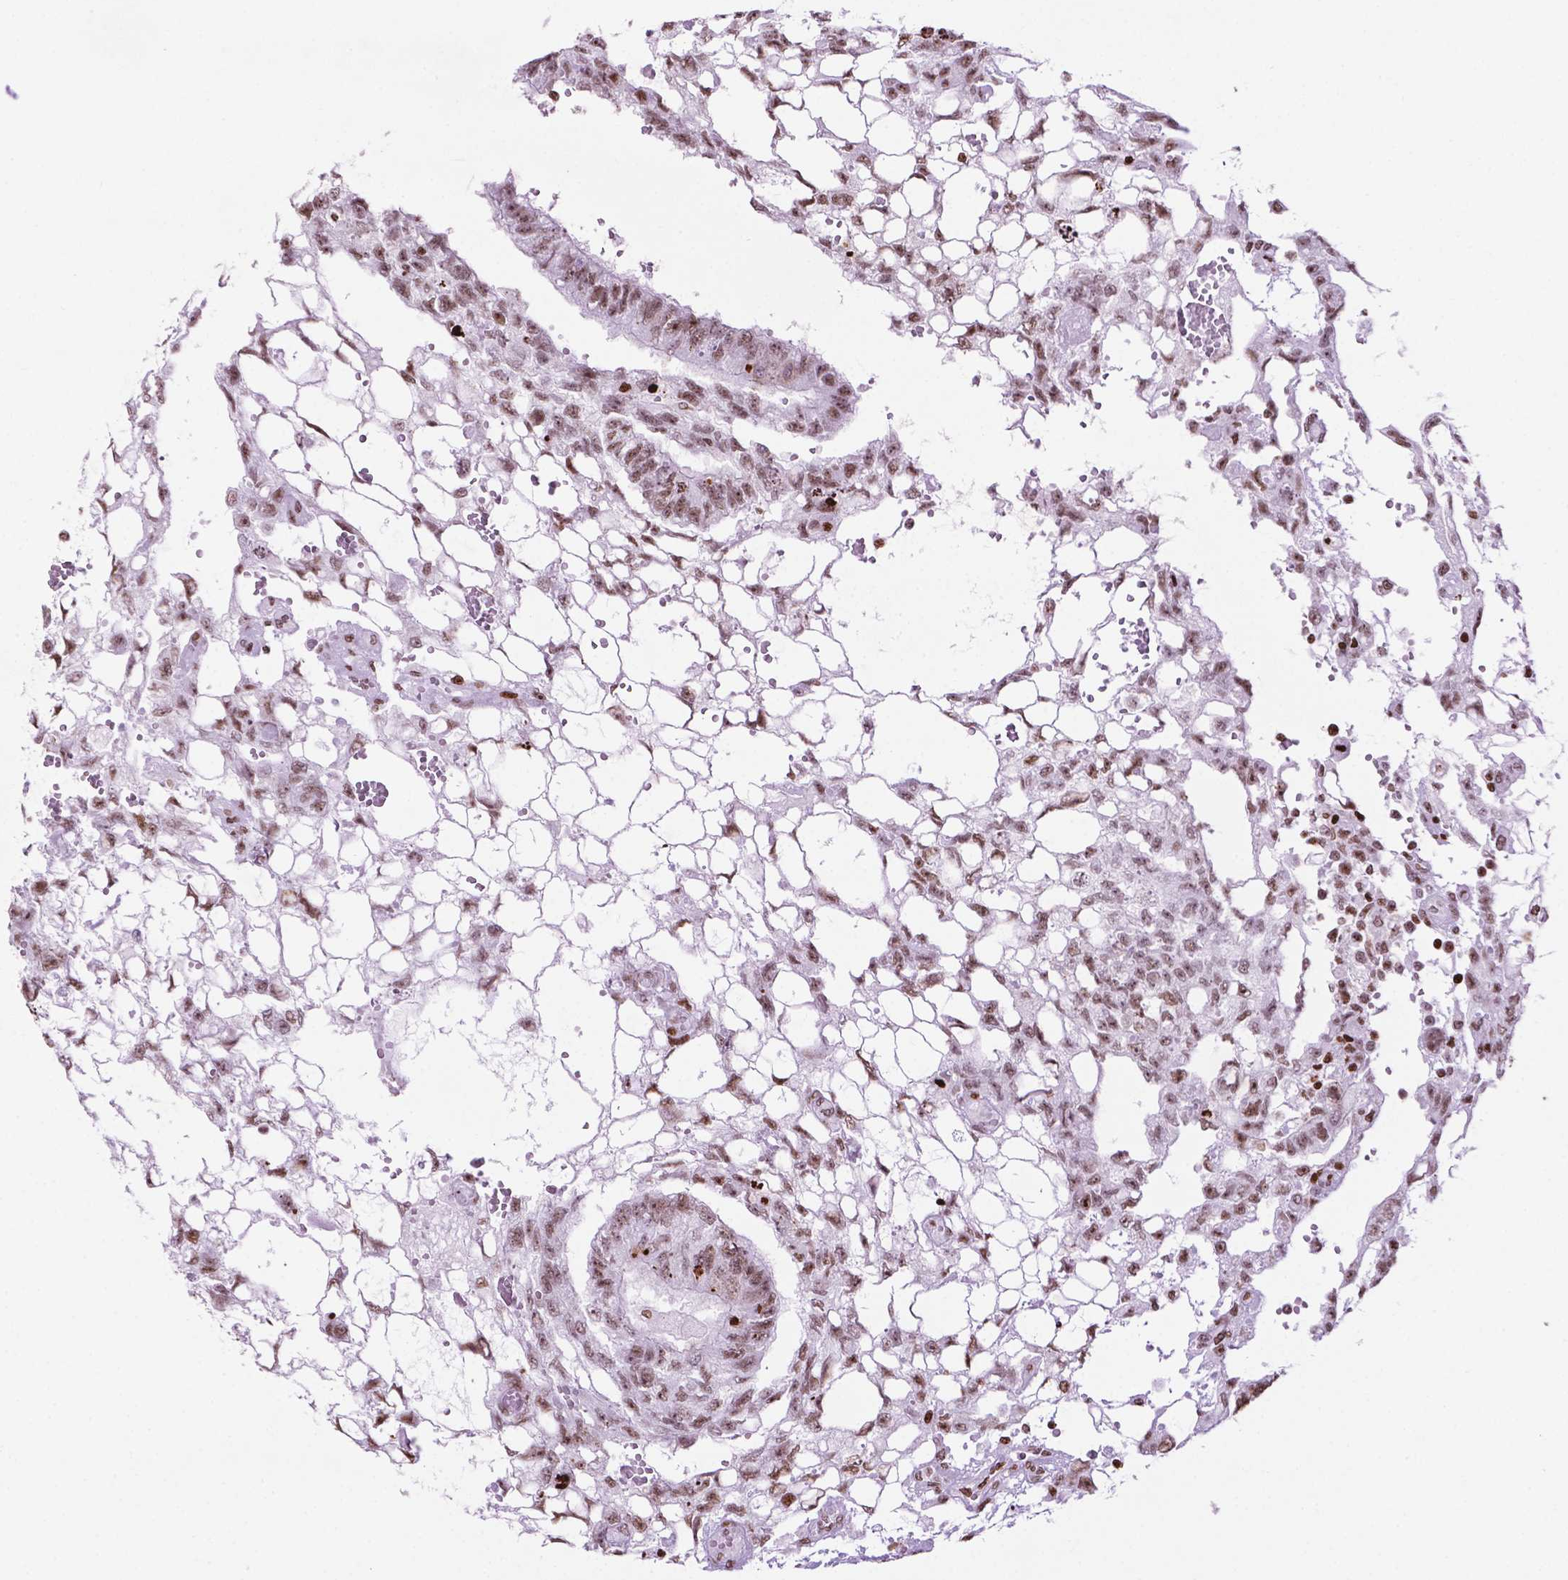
{"staining": {"intensity": "moderate", "quantity": ">75%", "location": "nuclear"}, "tissue": "testis cancer", "cell_type": "Tumor cells", "image_type": "cancer", "snomed": [{"axis": "morphology", "description": "Carcinoma, Embryonal, NOS"}, {"axis": "topography", "description": "Testis"}], "caption": "Human testis cancer (embryonal carcinoma) stained with a protein marker shows moderate staining in tumor cells.", "gene": "TMEM250", "patient": {"sex": "male", "age": 32}}